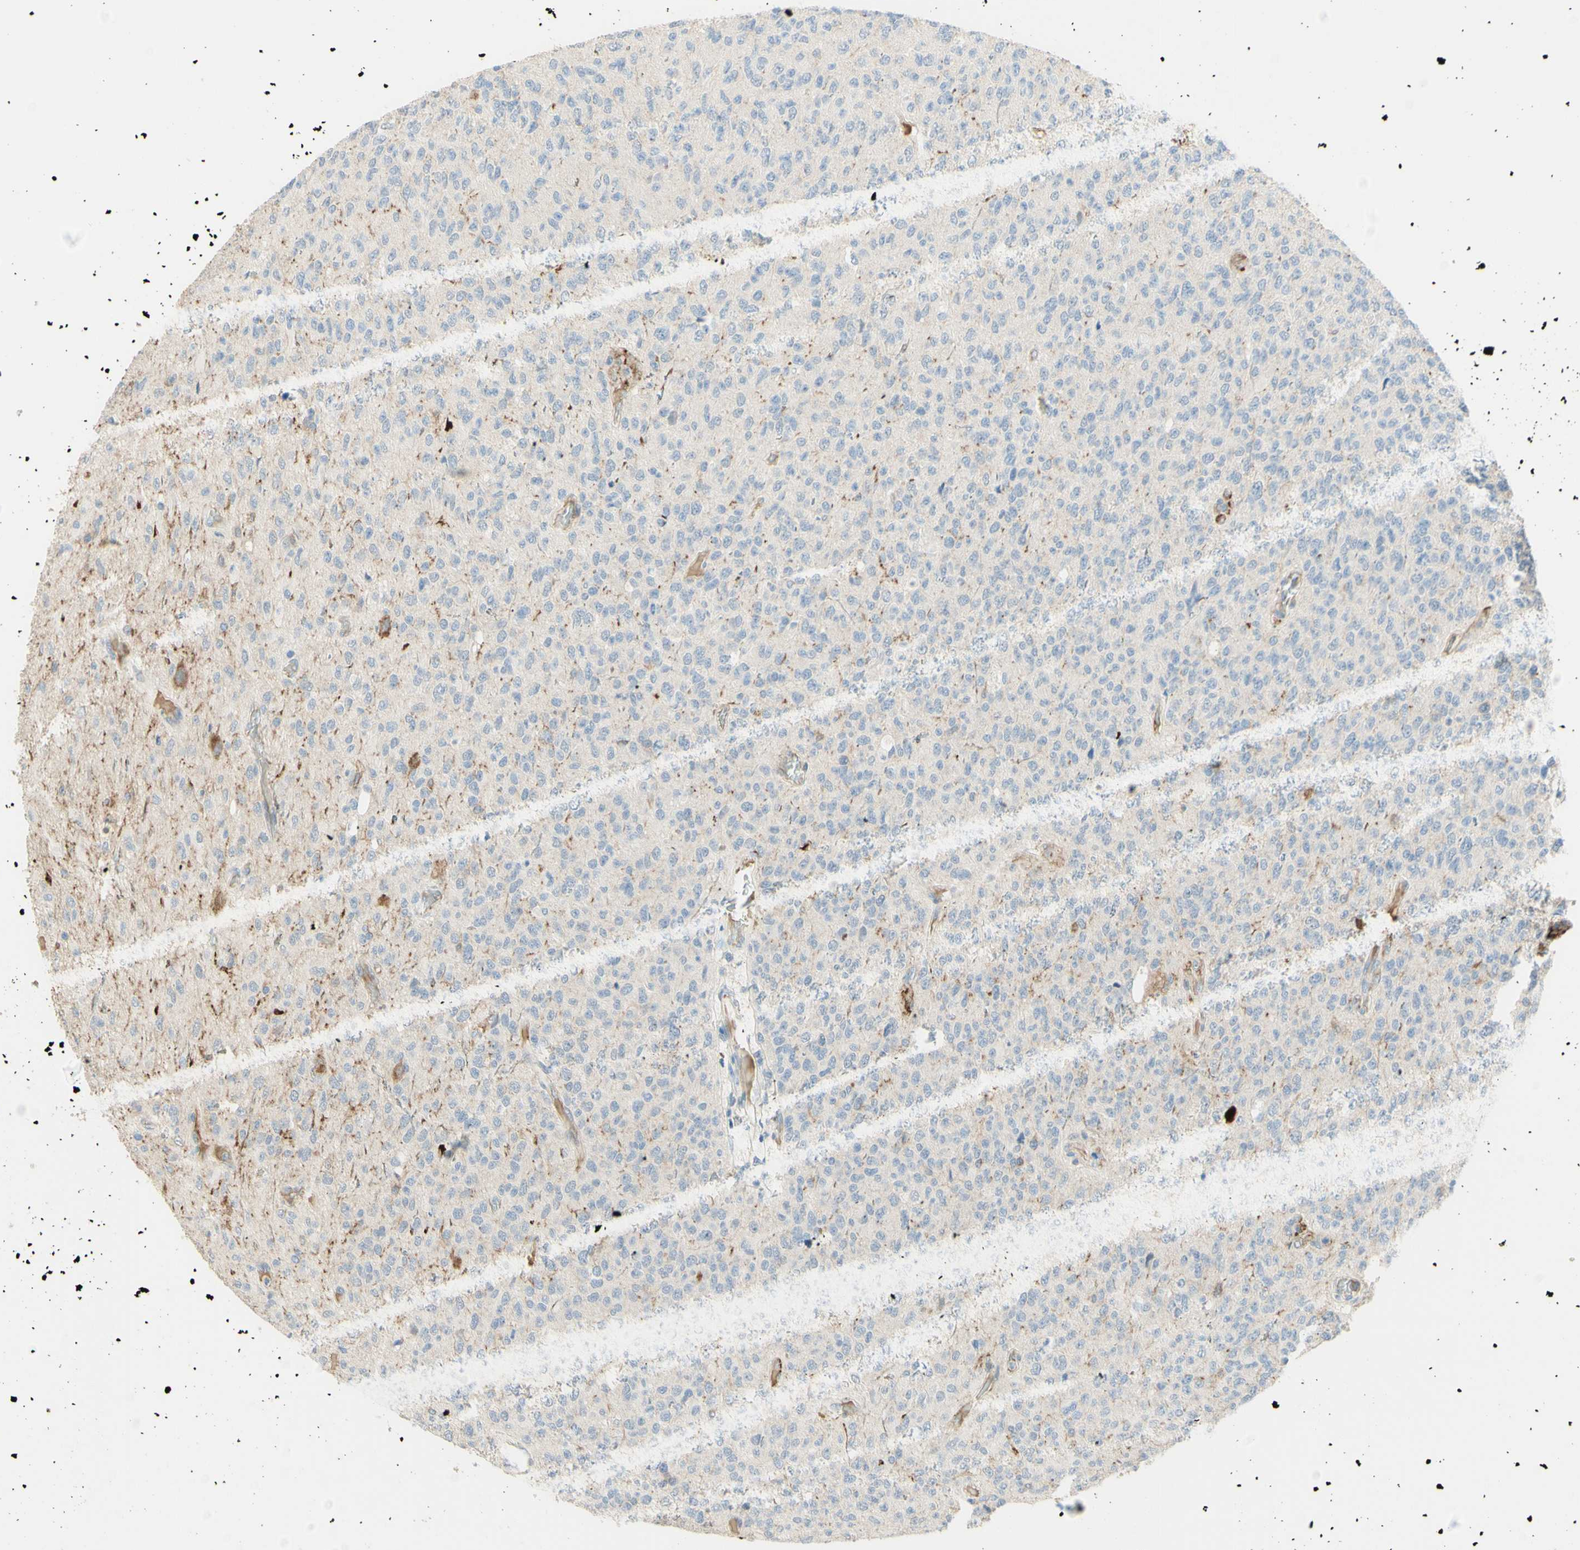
{"staining": {"intensity": "negative", "quantity": "none", "location": "none"}, "tissue": "glioma", "cell_type": "Tumor cells", "image_type": "cancer", "snomed": [{"axis": "morphology", "description": "Glioma, malignant, High grade"}, {"axis": "topography", "description": "pancreas cauda"}], "caption": "The photomicrograph demonstrates no significant staining in tumor cells of malignant glioma (high-grade). (DAB (3,3'-diaminobenzidine) IHC visualized using brightfield microscopy, high magnification).", "gene": "ANGPT2", "patient": {"sex": "male", "age": 60}}